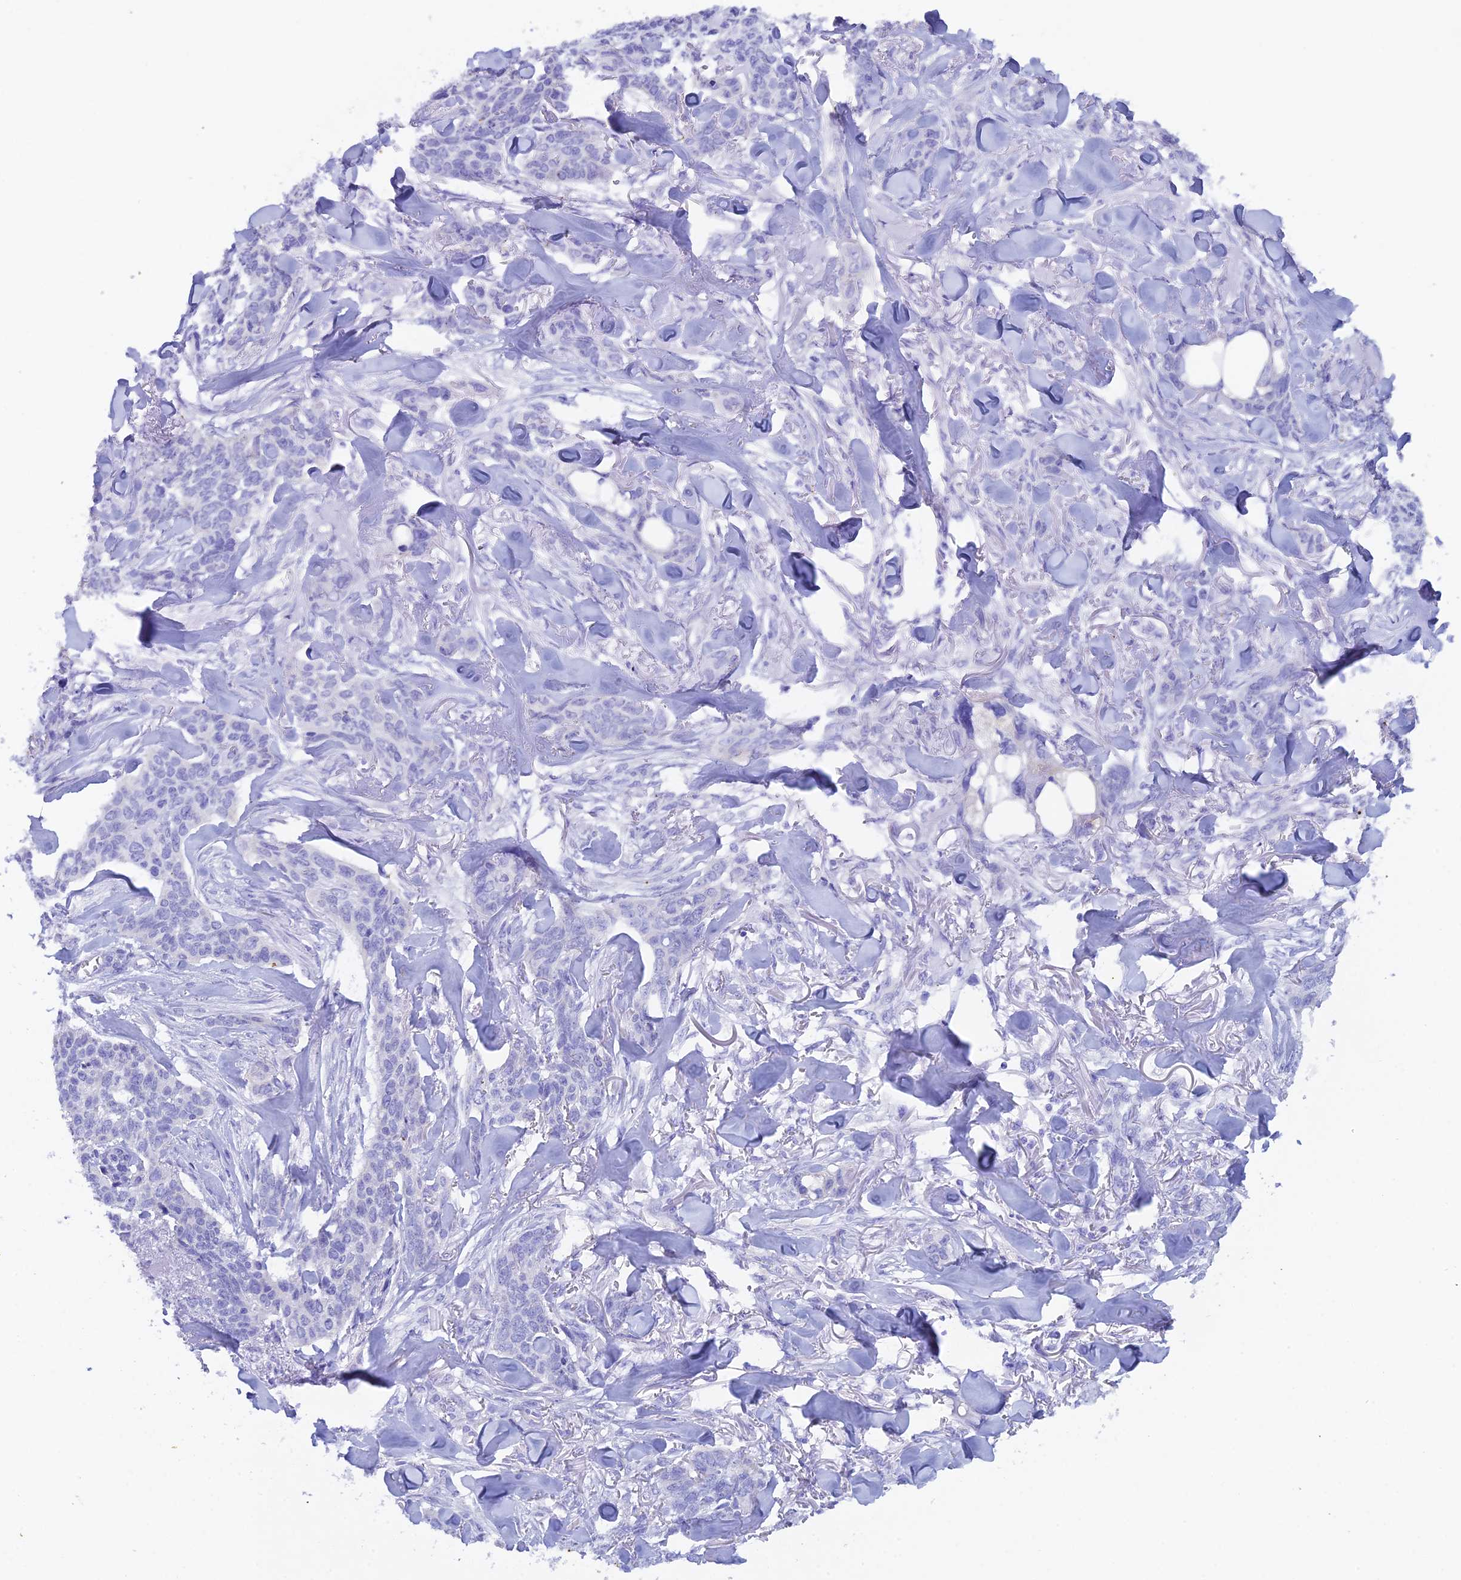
{"staining": {"intensity": "negative", "quantity": "none", "location": "none"}, "tissue": "skin cancer", "cell_type": "Tumor cells", "image_type": "cancer", "snomed": [{"axis": "morphology", "description": "Basal cell carcinoma"}, {"axis": "topography", "description": "Skin"}], "caption": "High power microscopy photomicrograph of an immunohistochemistry (IHC) micrograph of skin cancer, revealing no significant staining in tumor cells.", "gene": "REG1A", "patient": {"sex": "male", "age": 86}}